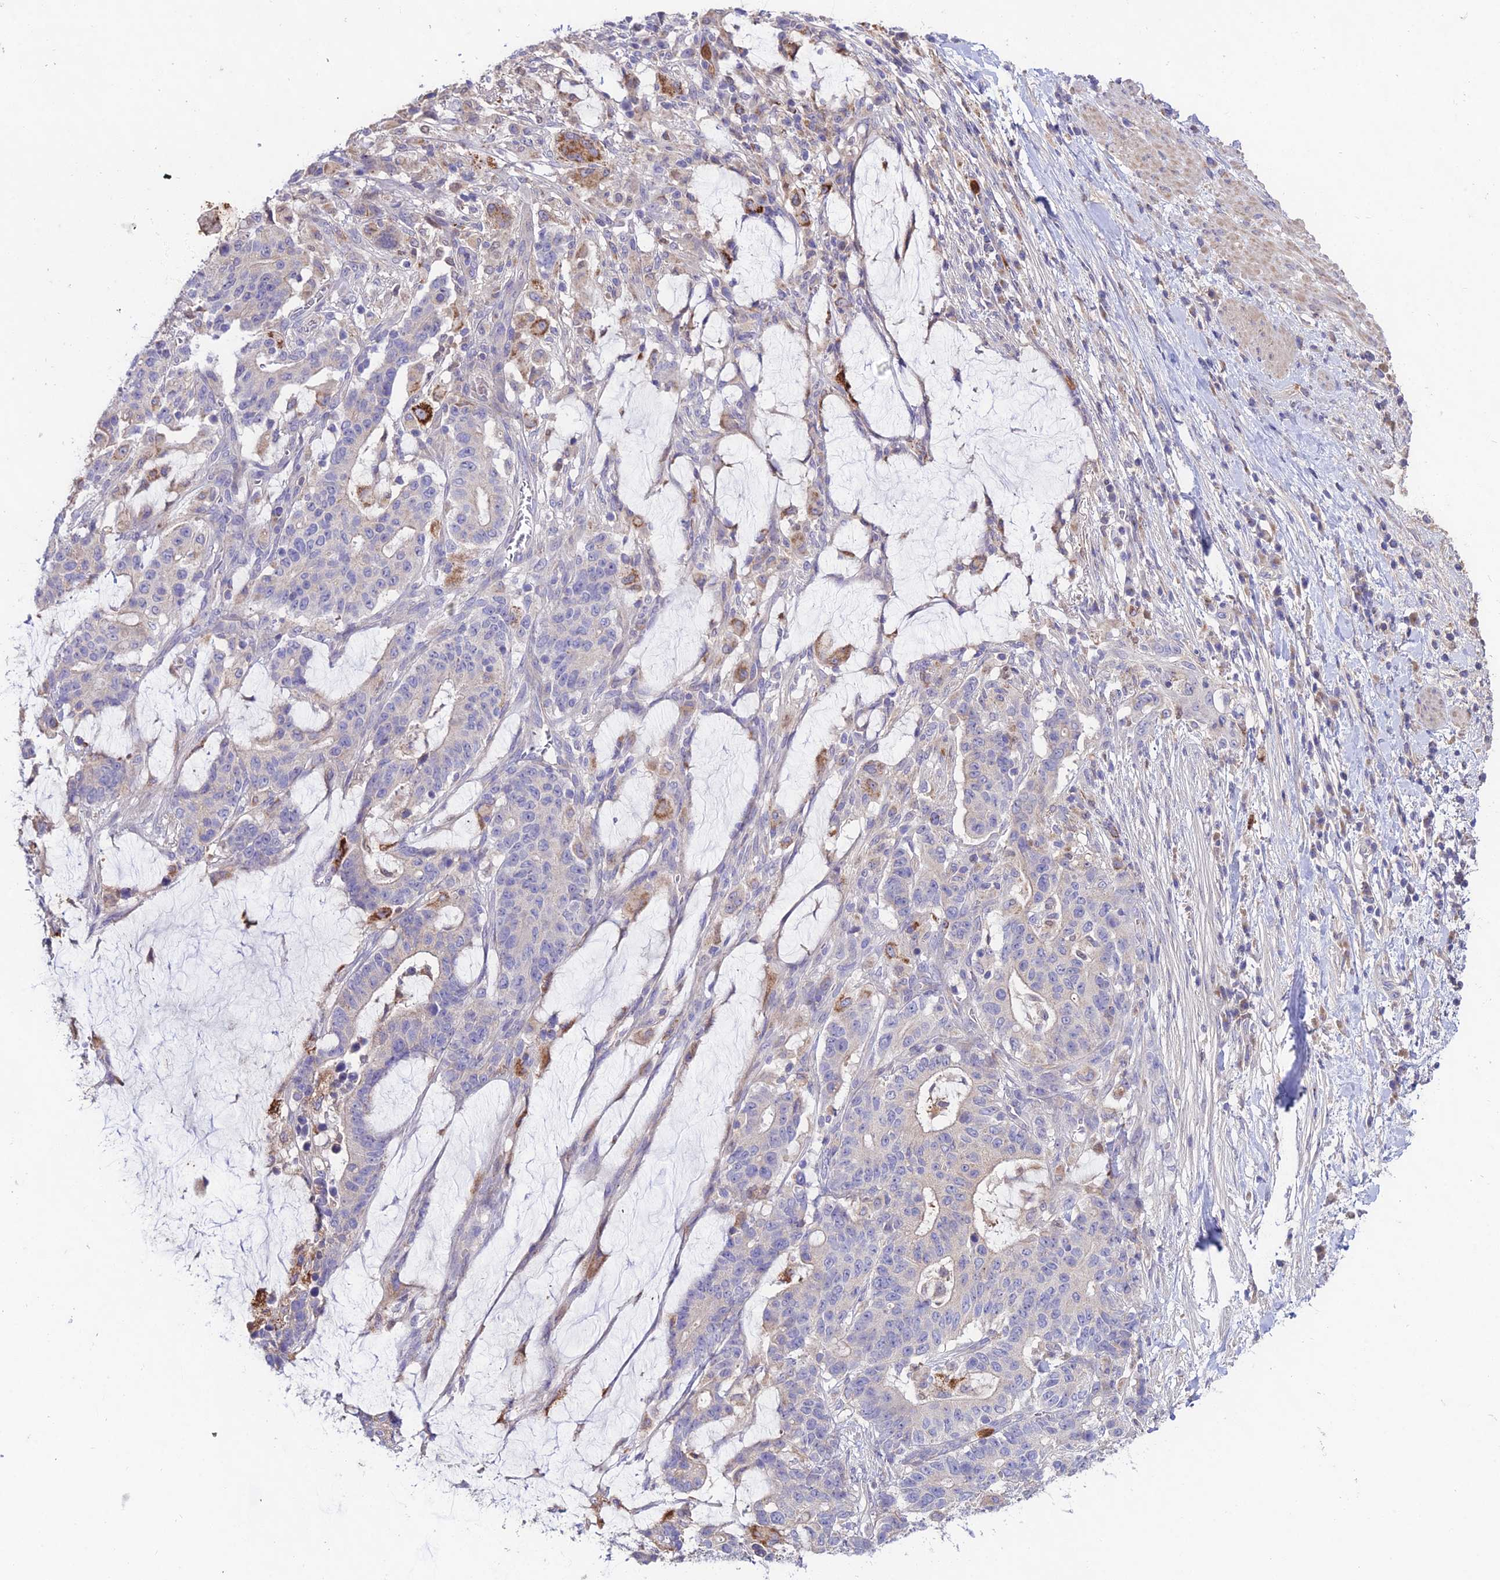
{"staining": {"intensity": "negative", "quantity": "none", "location": "none"}, "tissue": "stomach cancer", "cell_type": "Tumor cells", "image_type": "cancer", "snomed": [{"axis": "morphology", "description": "Normal tissue, NOS"}, {"axis": "morphology", "description": "Adenocarcinoma, NOS"}, {"axis": "topography", "description": "Stomach"}], "caption": "Immunohistochemistry of stomach cancer (adenocarcinoma) displays no staining in tumor cells. Brightfield microscopy of immunohistochemistry (IHC) stained with DAB (3,3'-diaminobenzidine) (brown) and hematoxylin (blue), captured at high magnification.", "gene": "EID2", "patient": {"sex": "female", "age": 64}}